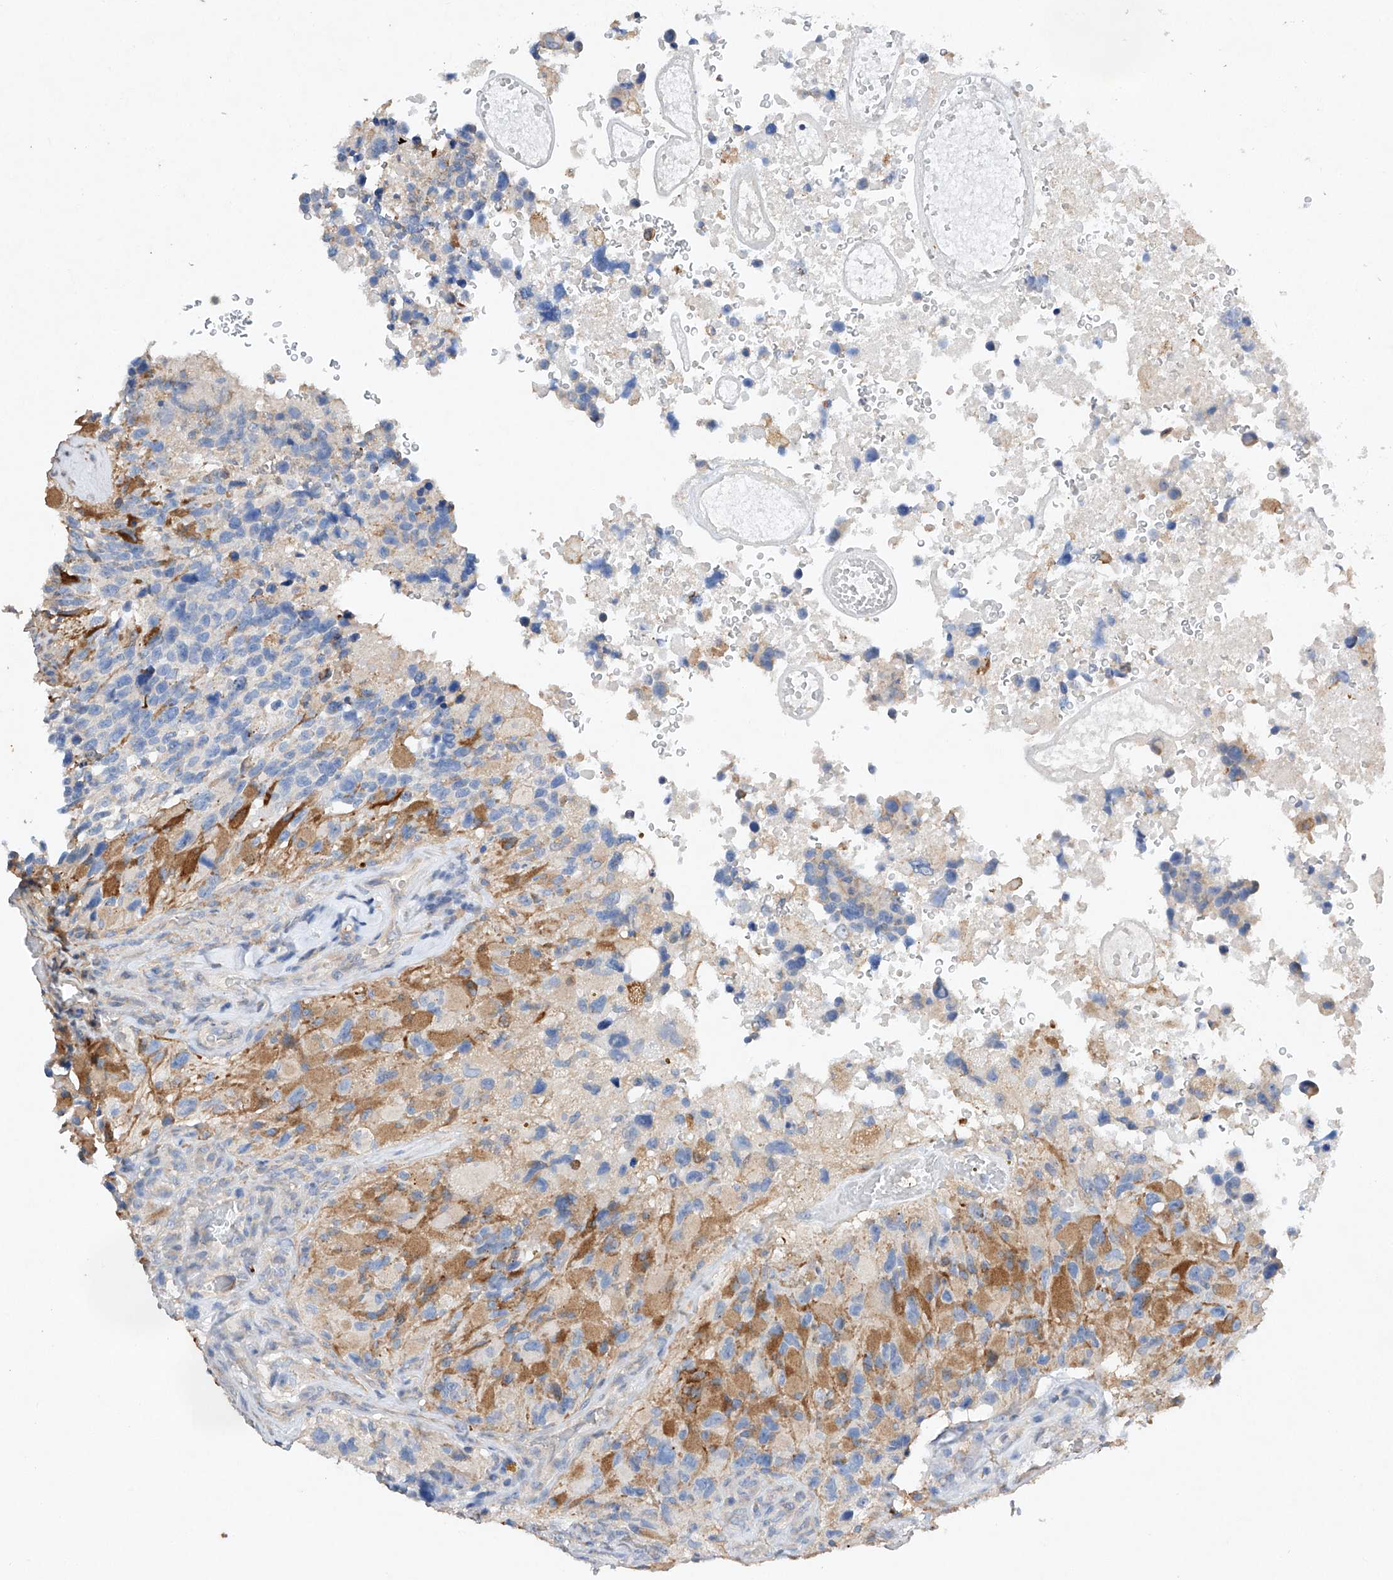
{"staining": {"intensity": "negative", "quantity": "none", "location": "none"}, "tissue": "glioma", "cell_type": "Tumor cells", "image_type": "cancer", "snomed": [{"axis": "morphology", "description": "Glioma, malignant, High grade"}, {"axis": "topography", "description": "Brain"}], "caption": "DAB immunohistochemical staining of glioma reveals no significant expression in tumor cells. (DAB (3,3'-diaminobenzidine) immunohistochemistry (IHC) visualized using brightfield microscopy, high magnification).", "gene": "AMD1", "patient": {"sex": "male", "age": 69}}